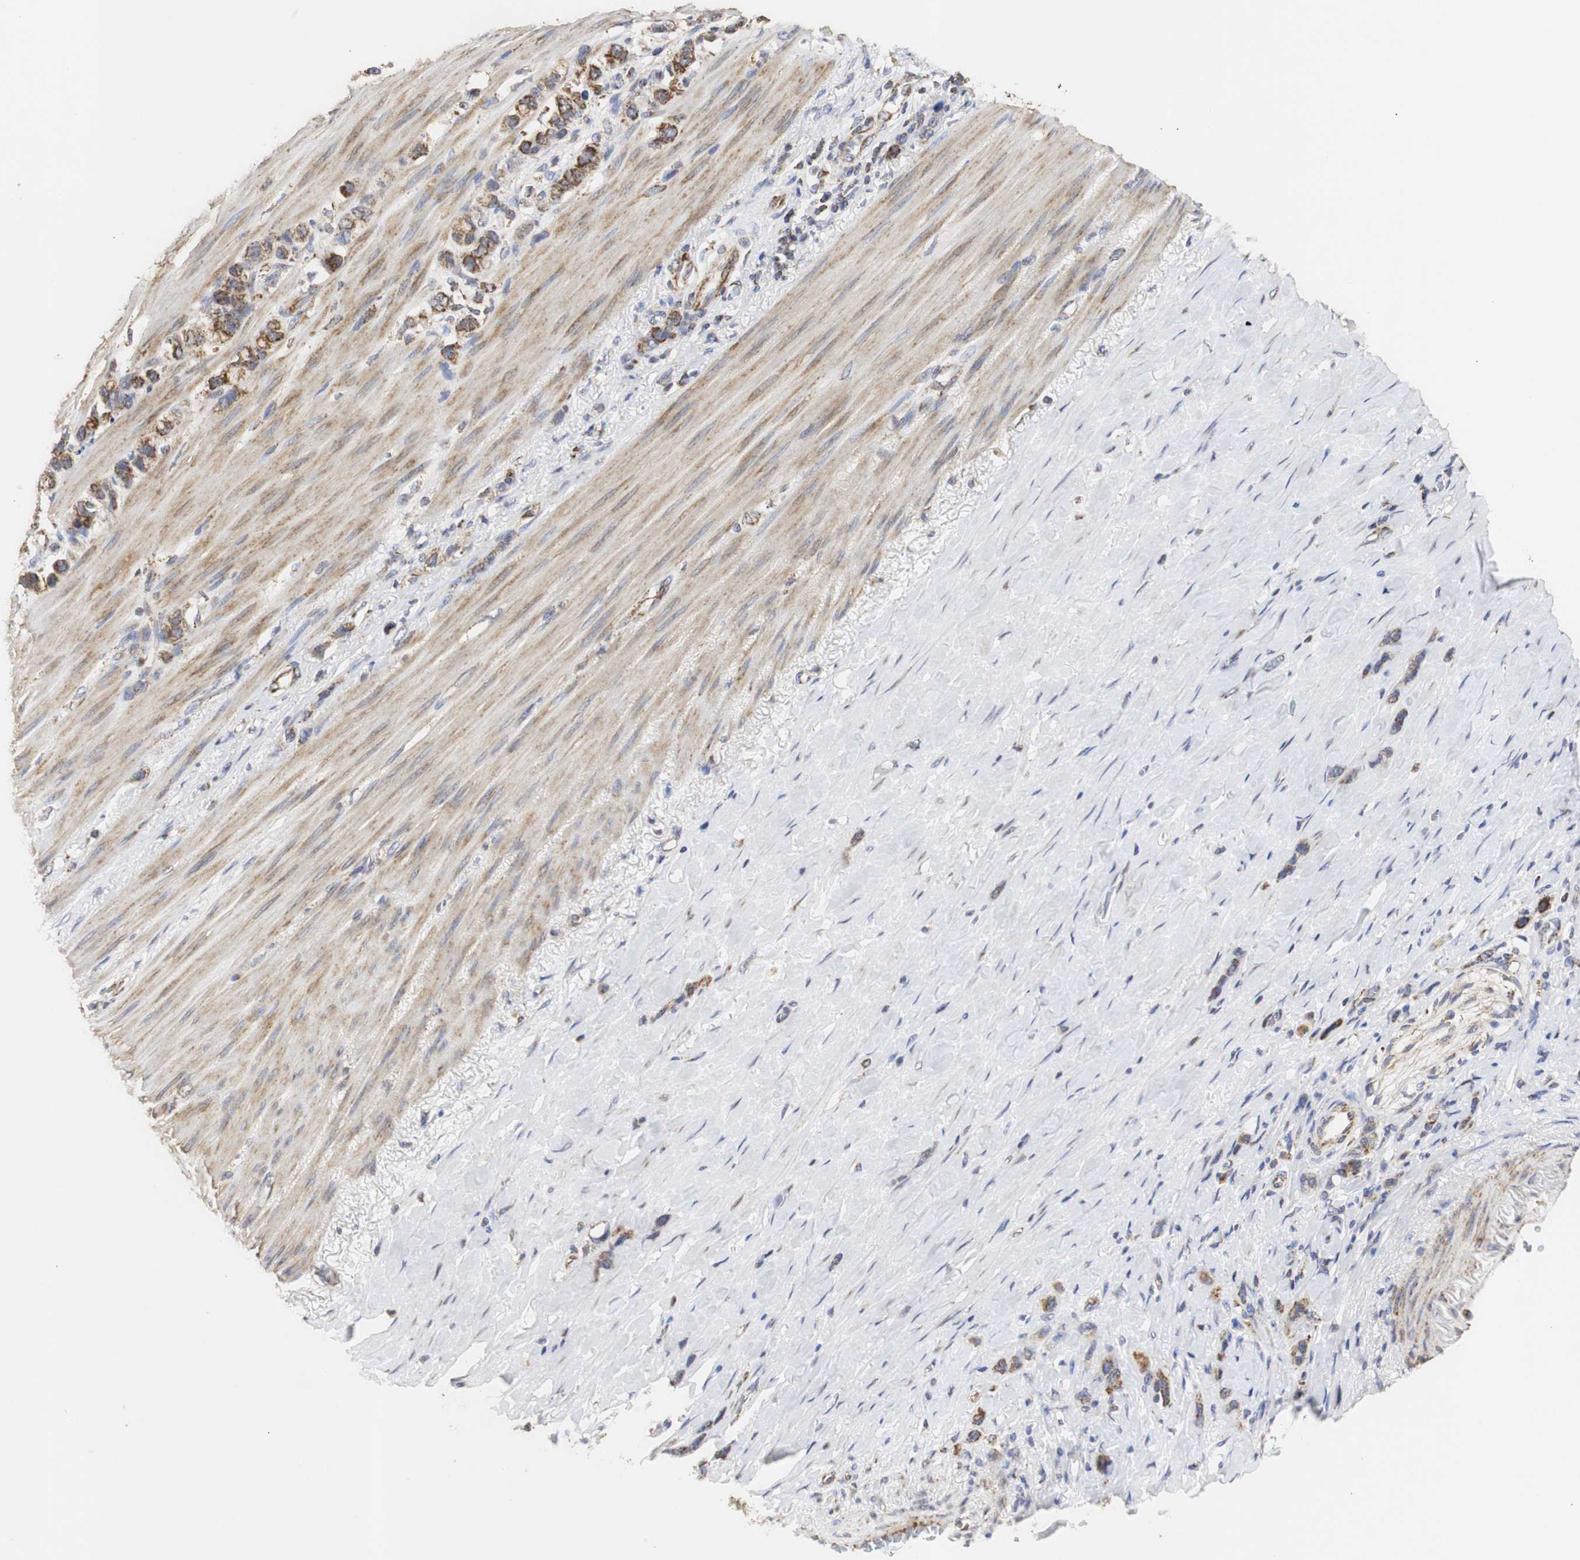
{"staining": {"intensity": "strong", "quantity": ">75%", "location": "cytoplasmic/membranous"}, "tissue": "stomach cancer", "cell_type": "Tumor cells", "image_type": "cancer", "snomed": [{"axis": "morphology", "description": "Normal tissue, NOS"}, {"axis": "morphology", "description": "Adenocarcinoma, NOS"}, {"axis": "morphology", "description": "Adenocarcinoma, High grade"}, {"axis": "topography", "description": "Stomach, upper"}, {"axis": "topography", "description": "Stomach"}], "caption": "A histopathology image of adenocarcinoma (high-grade) (stomach) stained for a protein shows strong cytoplasmic/membranous brown staining in tumor cells. Using DAB (brown) and hematoxylin (blue) stains, captured at high magnification using brightfield microscopy.", "gene": "HSD17B10", "patient": {"sex": "female", "age": 65}}